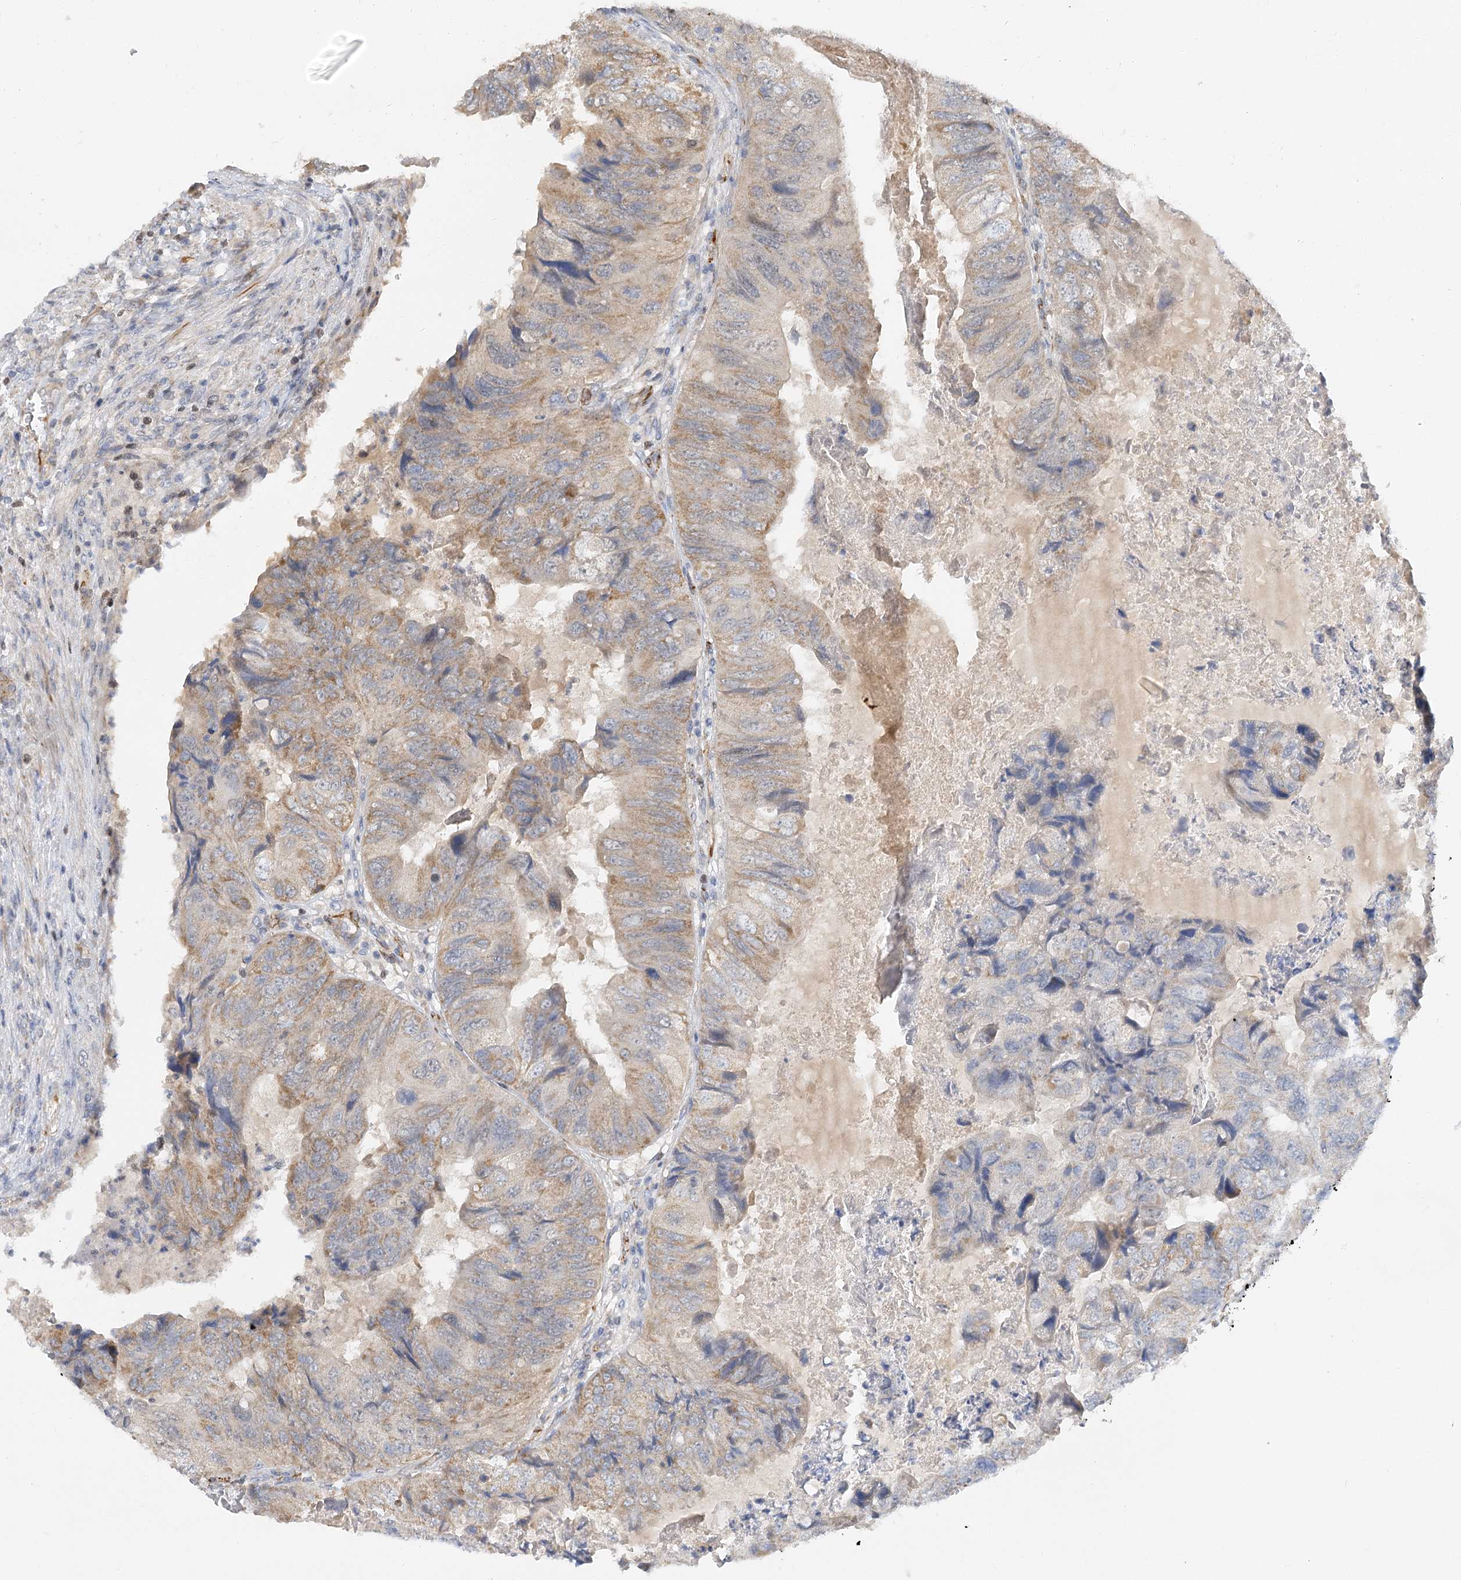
{"staining": {"intensity": "moderate", "quantity": "25%-75%", "location": "cytoplasmic/membranous"}, "tissue": "colorectal cancer", "cell_type": "Tumor cells", "image_type": "cancer", "snomed": [{"axis": "morphology", "description": "Adenocarcinoma, NOS"}, {"axis": "topography", "description": "Rectum"}], "caption": "High-magnification brightfield microscopy of adenocarcinoma (colorectal) stained with DAB (3,3'-diaminobenzidine) (brown) and counterstained with hematoxylin (blue). tumor cells exhibit moderate cytoplasmic/membranous expression is present in approximately25%-75% of cells. The staining was performed using DAB, with brown indicating positive protein expression. Nuclei are stained blue with hematoxylin.", "gene": "NELL2", "patient": {"sex": "male", "age": 63}}